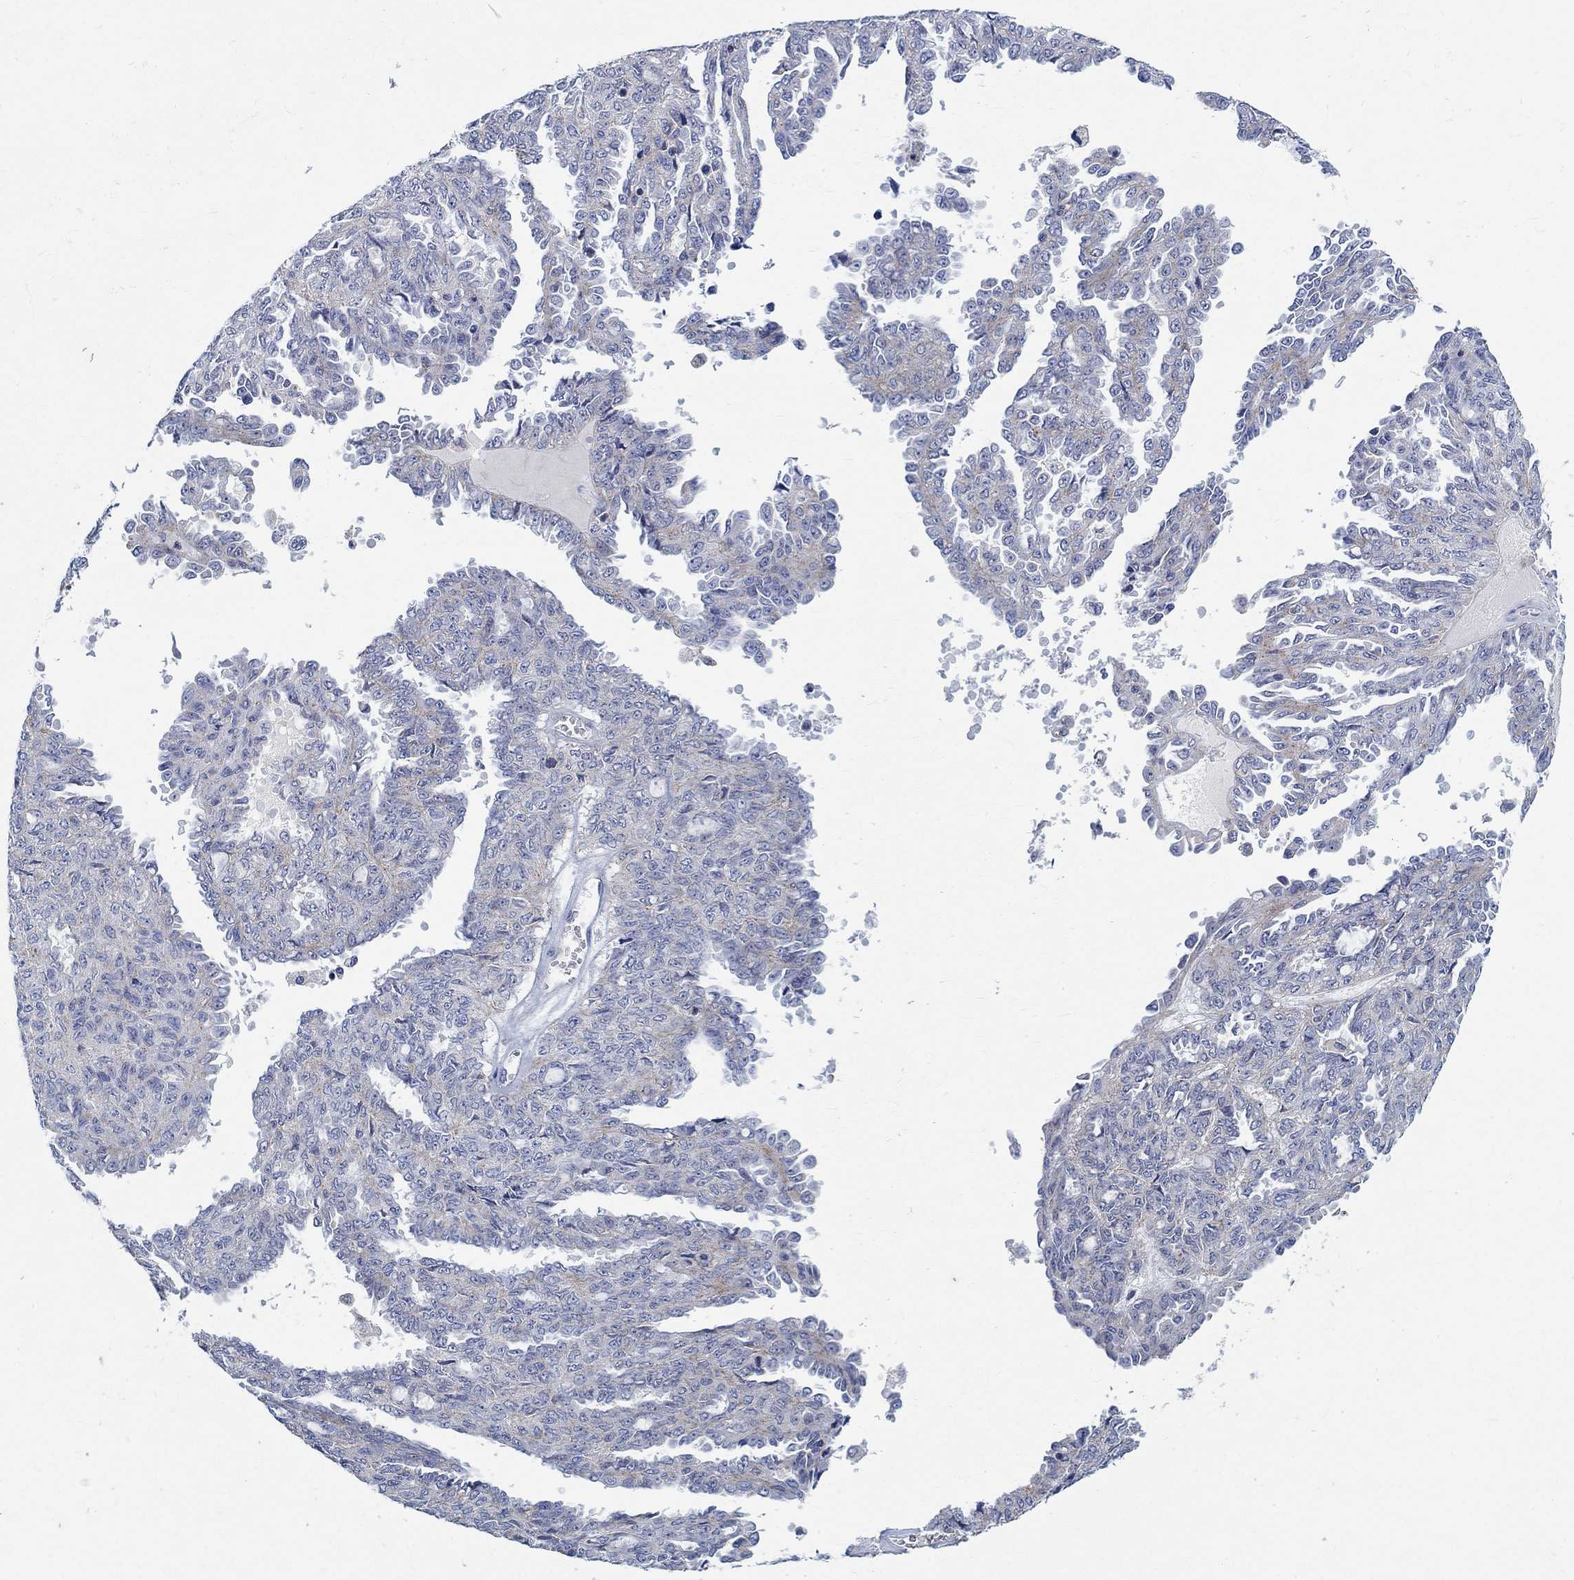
{"staining": {"intensity": "weak", "quantity": "25%-75%", "location": "cytoplasmic/membranous"}, "tissue": "ovarian cancer", "cell_type": "Tumor cells", "image_type": "cancer", "snomed": [{"axis": "morphology", "description": "Cystadenocarcinoma, serous, NOS"}, {"axis": "topography", "description": "Ovary"}], "caption": "The photomicrograph demonstrates immunohistochemical staining of ovarian cancer (serous cystadenocarcinoma). There is weak cytoplasmic/membranous expression is seen in approximately 25%-75% of tumor cells. (DAB (3,3'-diaminobenzidine) IHC with brightfield microscopy, high magnification).", "gene": "NAV3", "patient": {"sex": "female", "age": 71}}